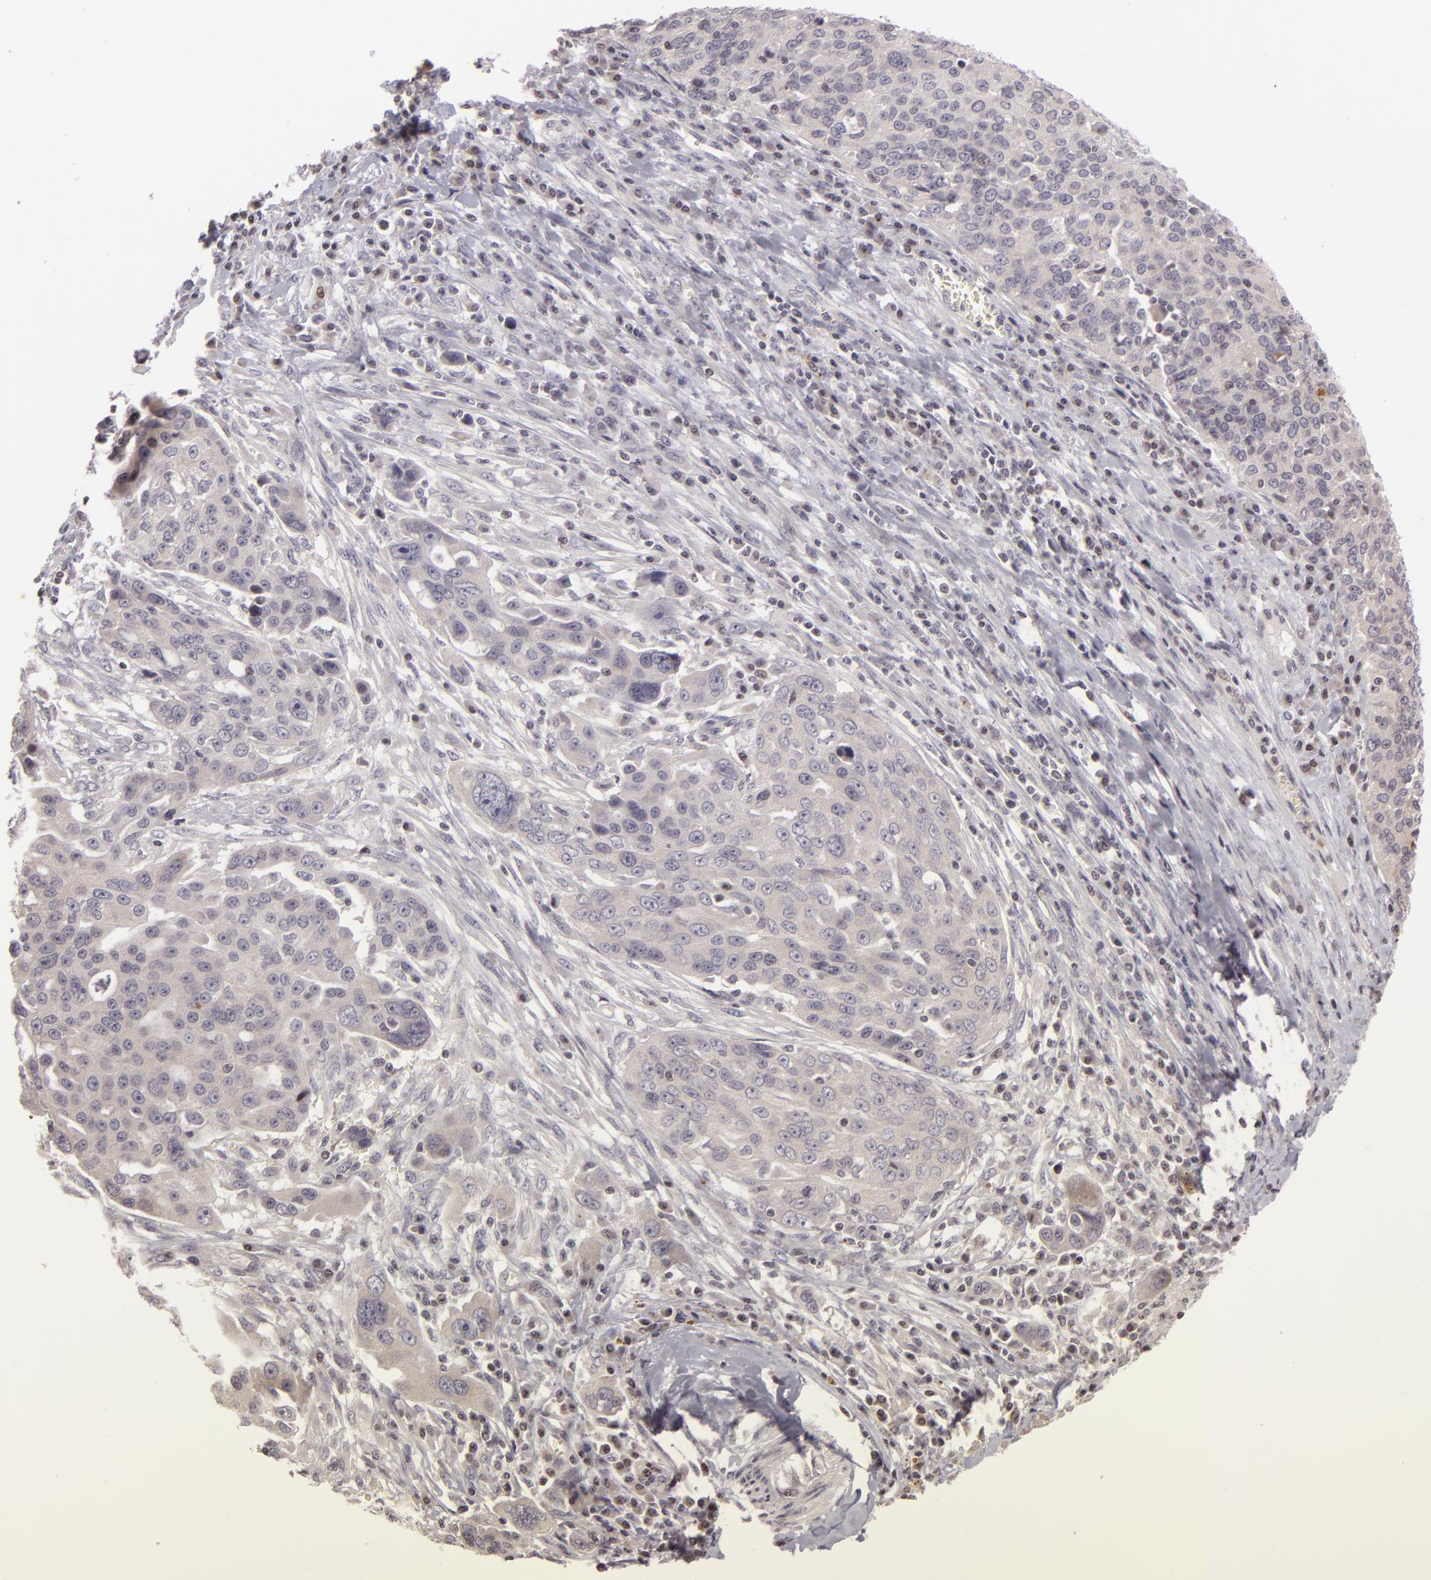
{"staining": {"intensity": "negative", "quantity": "none", "location": "none"}, "tissue": "ovarian cancer", "cell_type": "Tumor cells", "image_type": "cancer", "snomed": [{"axis": "morphology", "description": "Carcinoma, endometroid"}, {"axis": "topography", "description": "Ovary"}], "caption": "This is an IHC photomicrograph of ovarian cancer (endometroid carcinoma). There is no staining in tumor cells.", "gene": "AKAP6", "patient": {"sex": "female", "age": 75}}